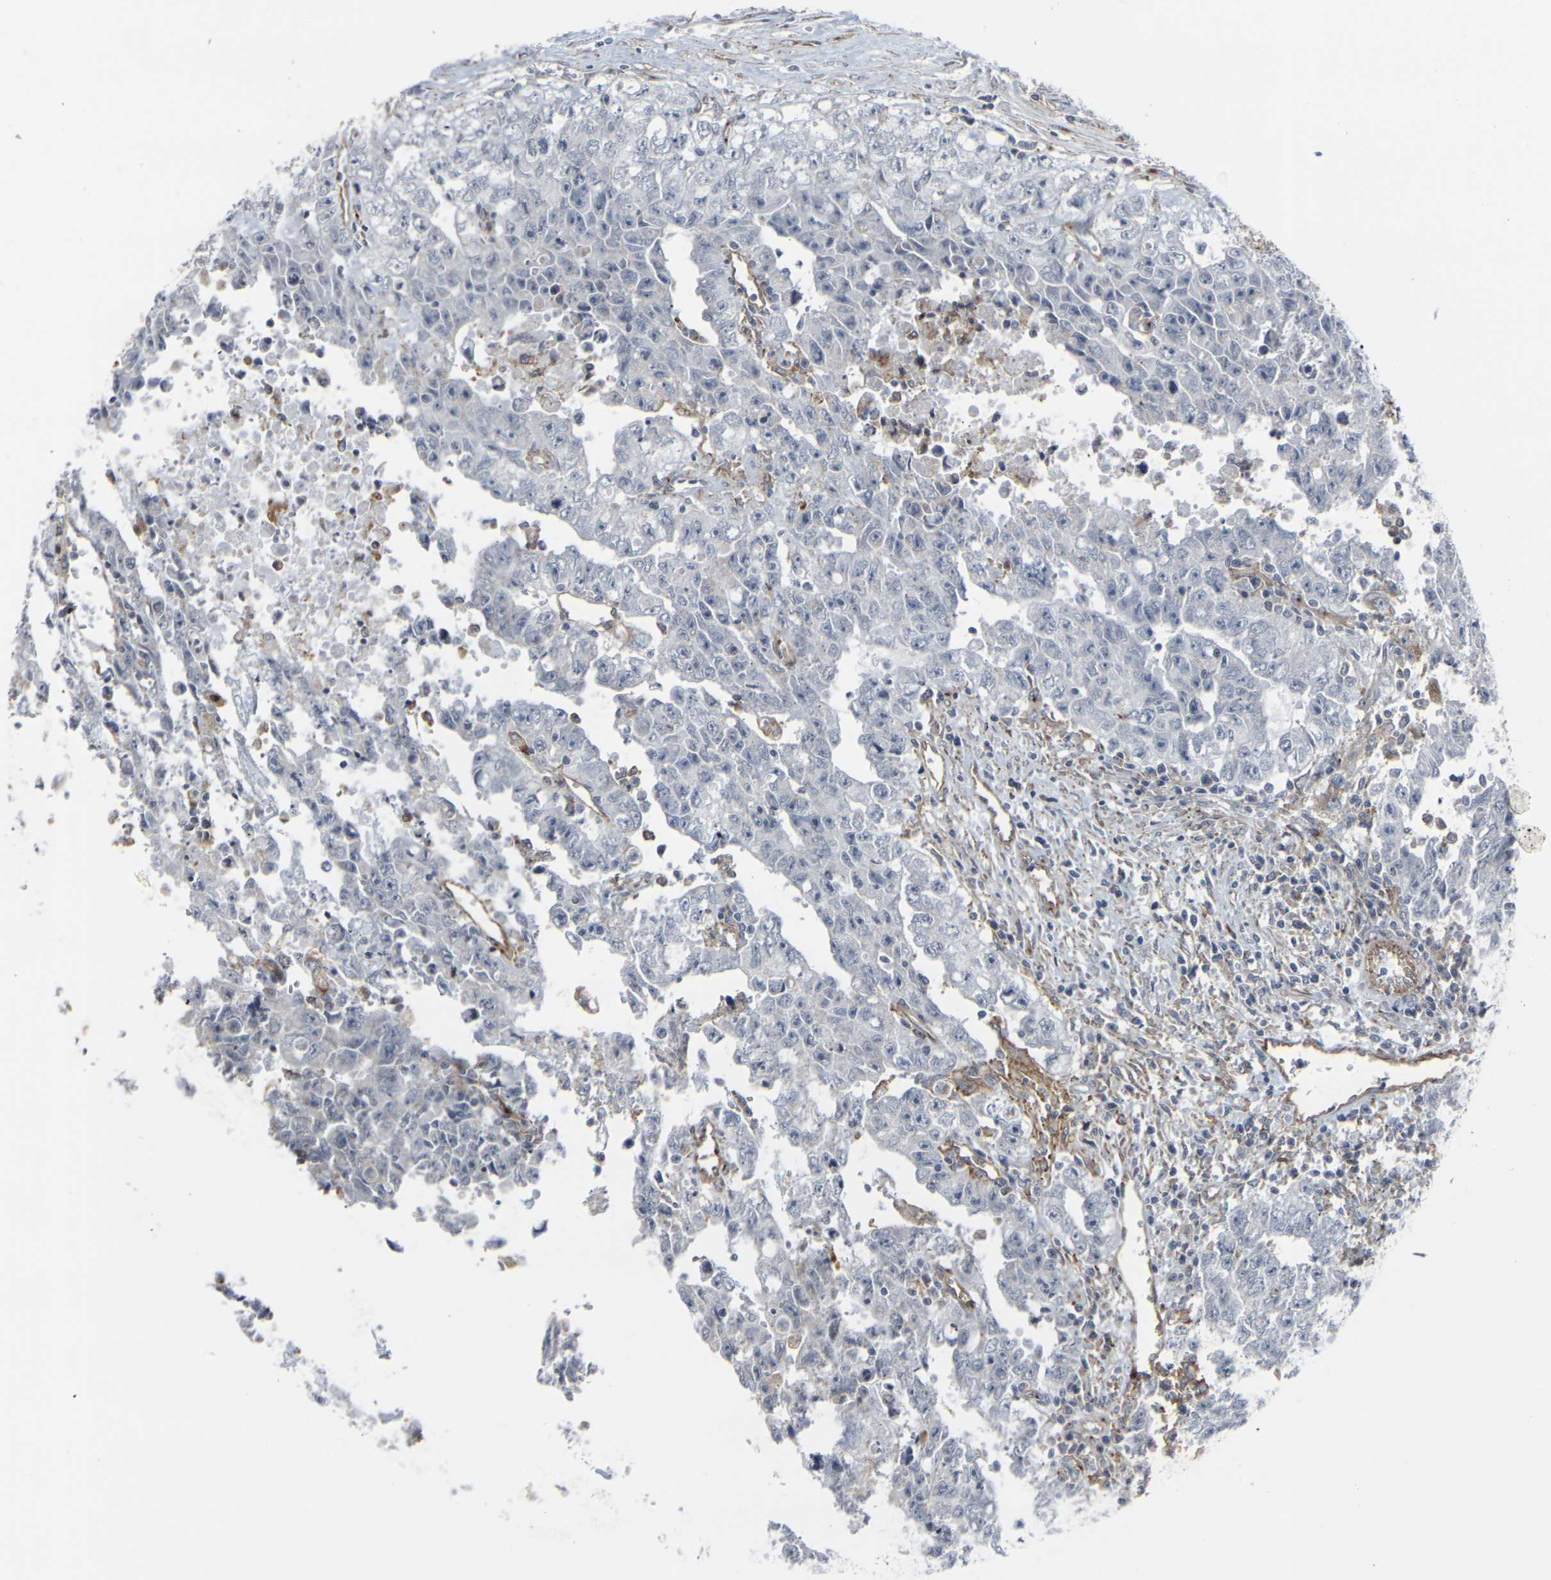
{"staining": {"intensity": "weak", "quantity": "<25%", "location": "cytoplasmic/membranous"}, "tissue": "testis cancer", "cell_type": "Tumor cells", "image_type": "cancer", "snomed": [{"axis": "morphology", "description": "Carcinoma, Embryonal, NOS"}, {"axis": "topography", "description": "Testis"}], "caption": "High power microscopy image of an immunohistochemistry micrograph of testis cancer (embryonal carcinoma), revealing no significant positivity in tumor cells.", "gene": "MYOF", "patient": {"sex": "male", "age": 28}}